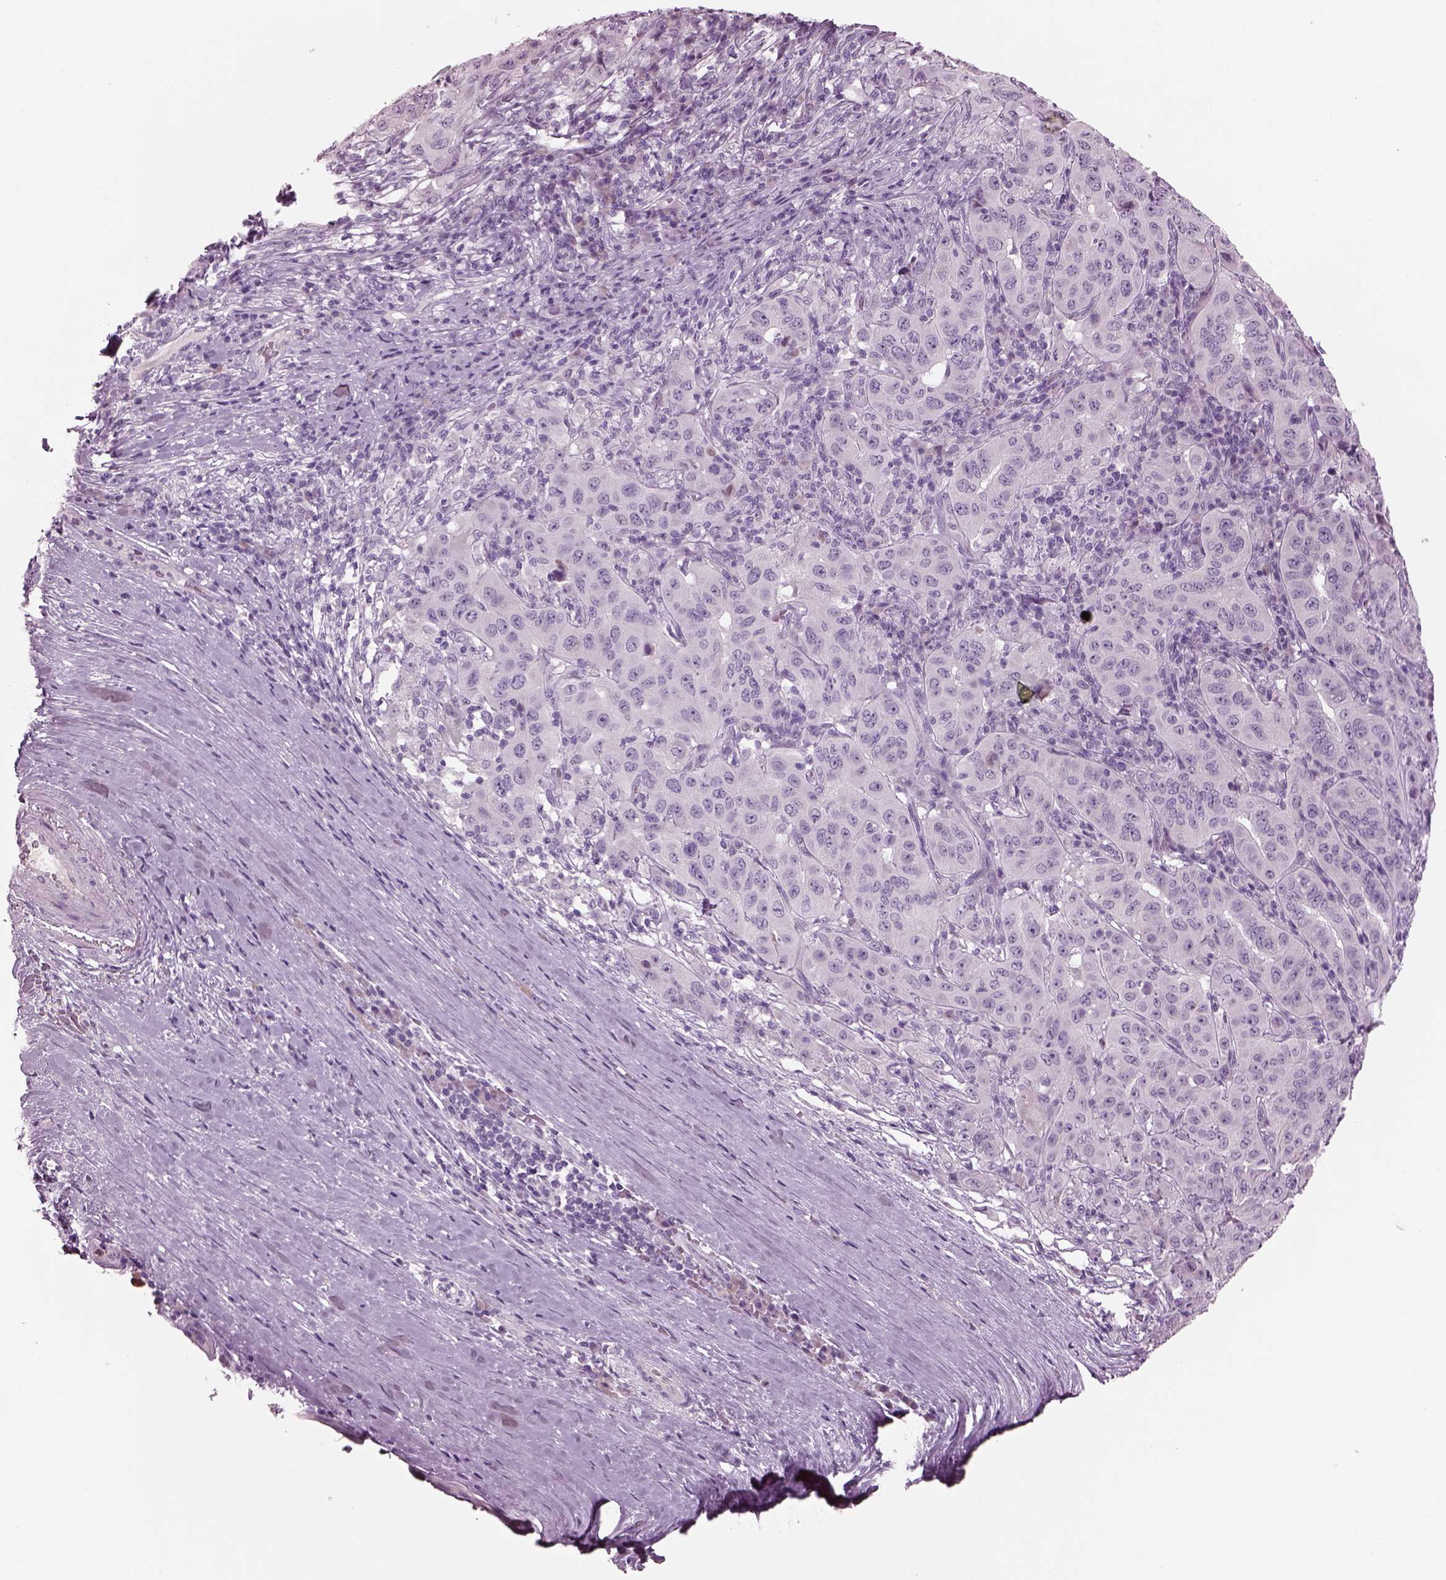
{"staining": {"intensity": "negative", "quantity": "none", "location": "none"}, "tissue": "pancreatic cancer", "cell_type": "Tumor cells", "image_type": "cancer", "snomed": [{"axis": "morphology", "description": "Adenocarcinoma, NOS"}, {"axis": "topography", "description": "Pancreas"}], "caption": "An image of pancreatic cancer (adenocarcinoma) stained for a protein exhibits no brown staining in tumor cells.", "gene": "CYLC1", "patient": {"sex": "male", "age": 63}}